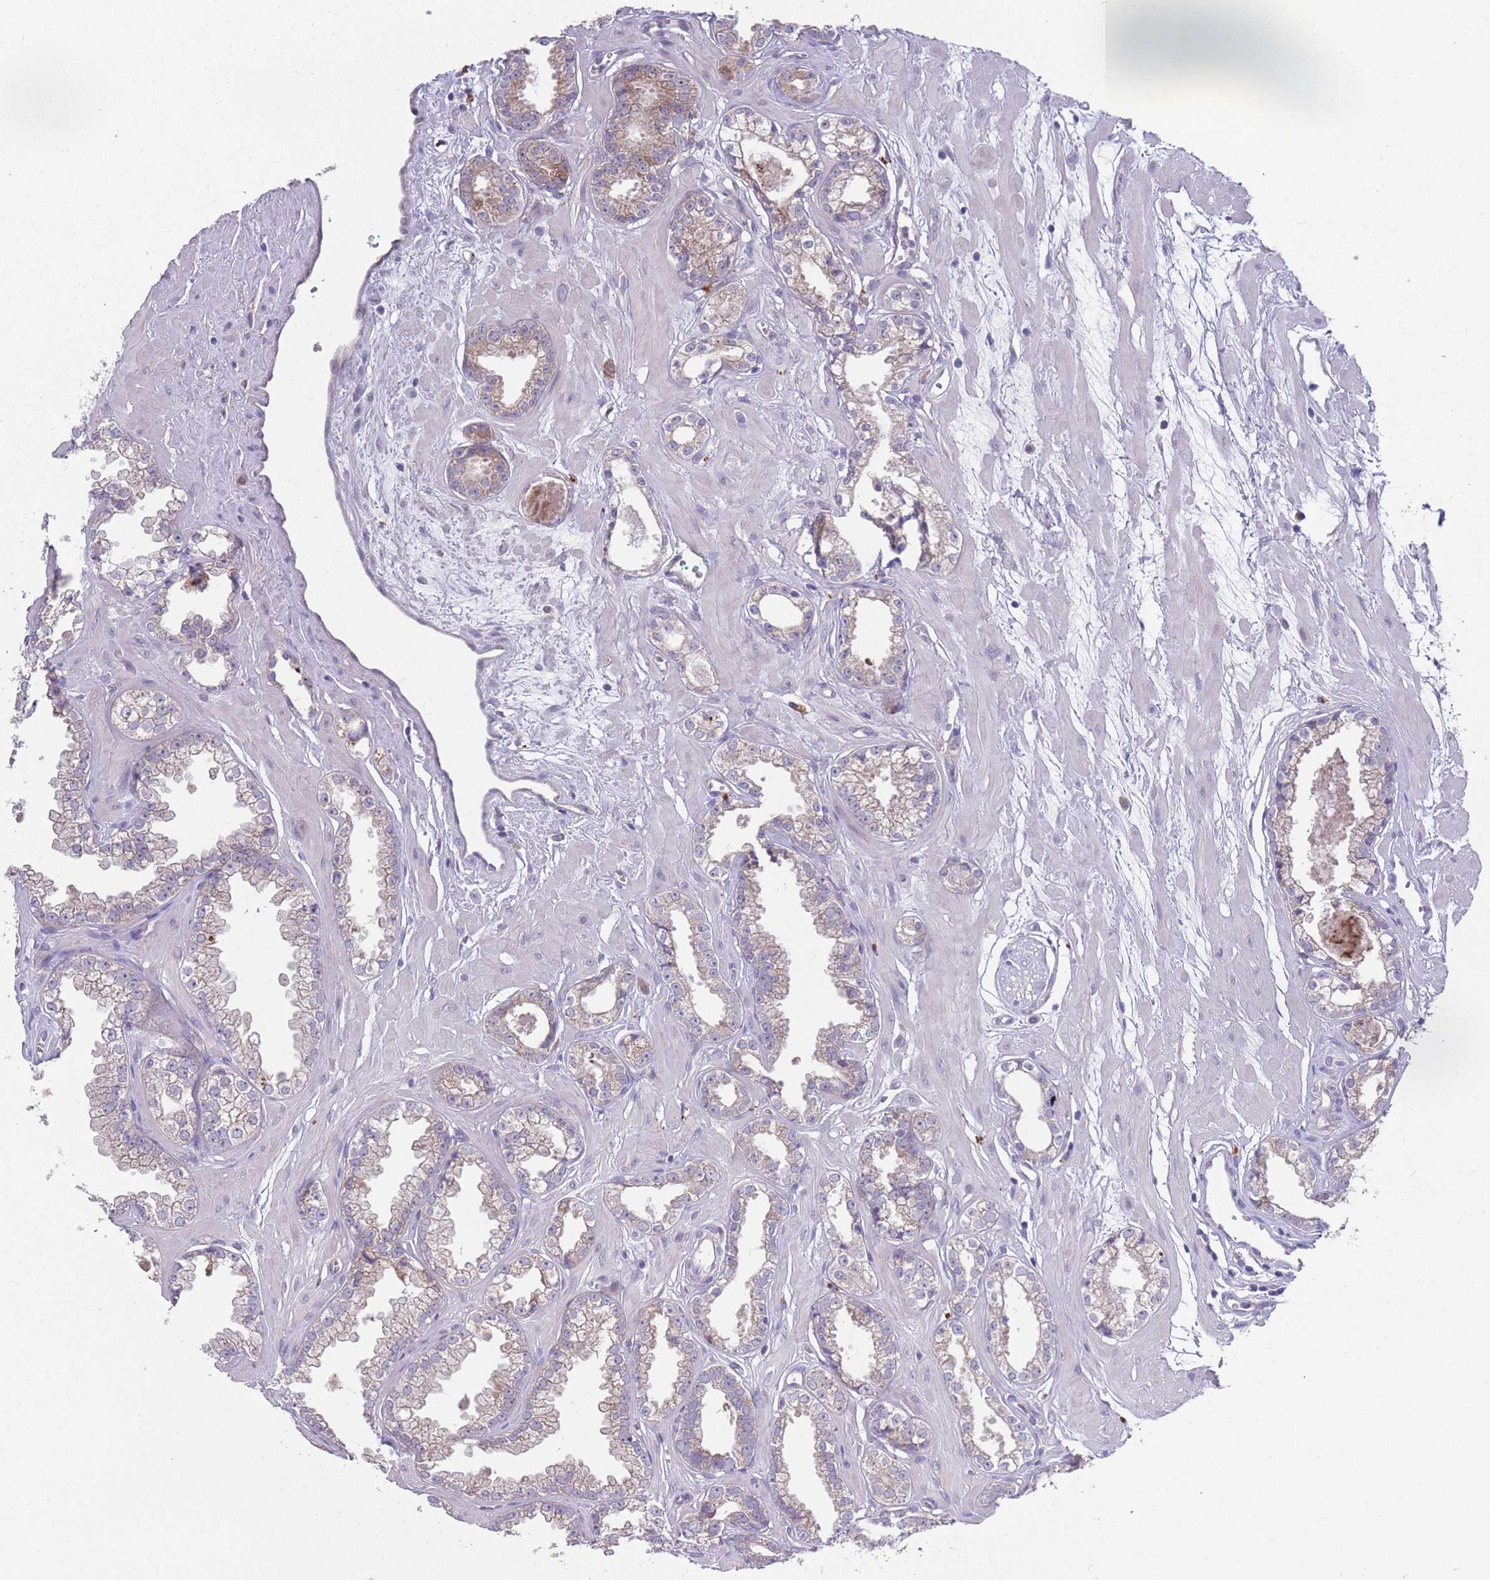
{"staining": {"intensity": "moderate", "quantity": "<25%", "location": "cytoplasmic/membranous"}, "tissue": "prostate cancer", "cell_type": "Tumor cells", "image_type": "cancer", "snomed": [{"axis": "morphology", "description": "Adenocarcinoma, Low grade"}, {"axis": "topography", "description": "Prostate"}], "caption": "Immunohistochemical staining of human prostate cancer displays moderate cytoplasmic/membranous protein expression in about <25% of tumor cells.", "gene": "STIM2", "patient": {"sex": "male", "age": 60}}